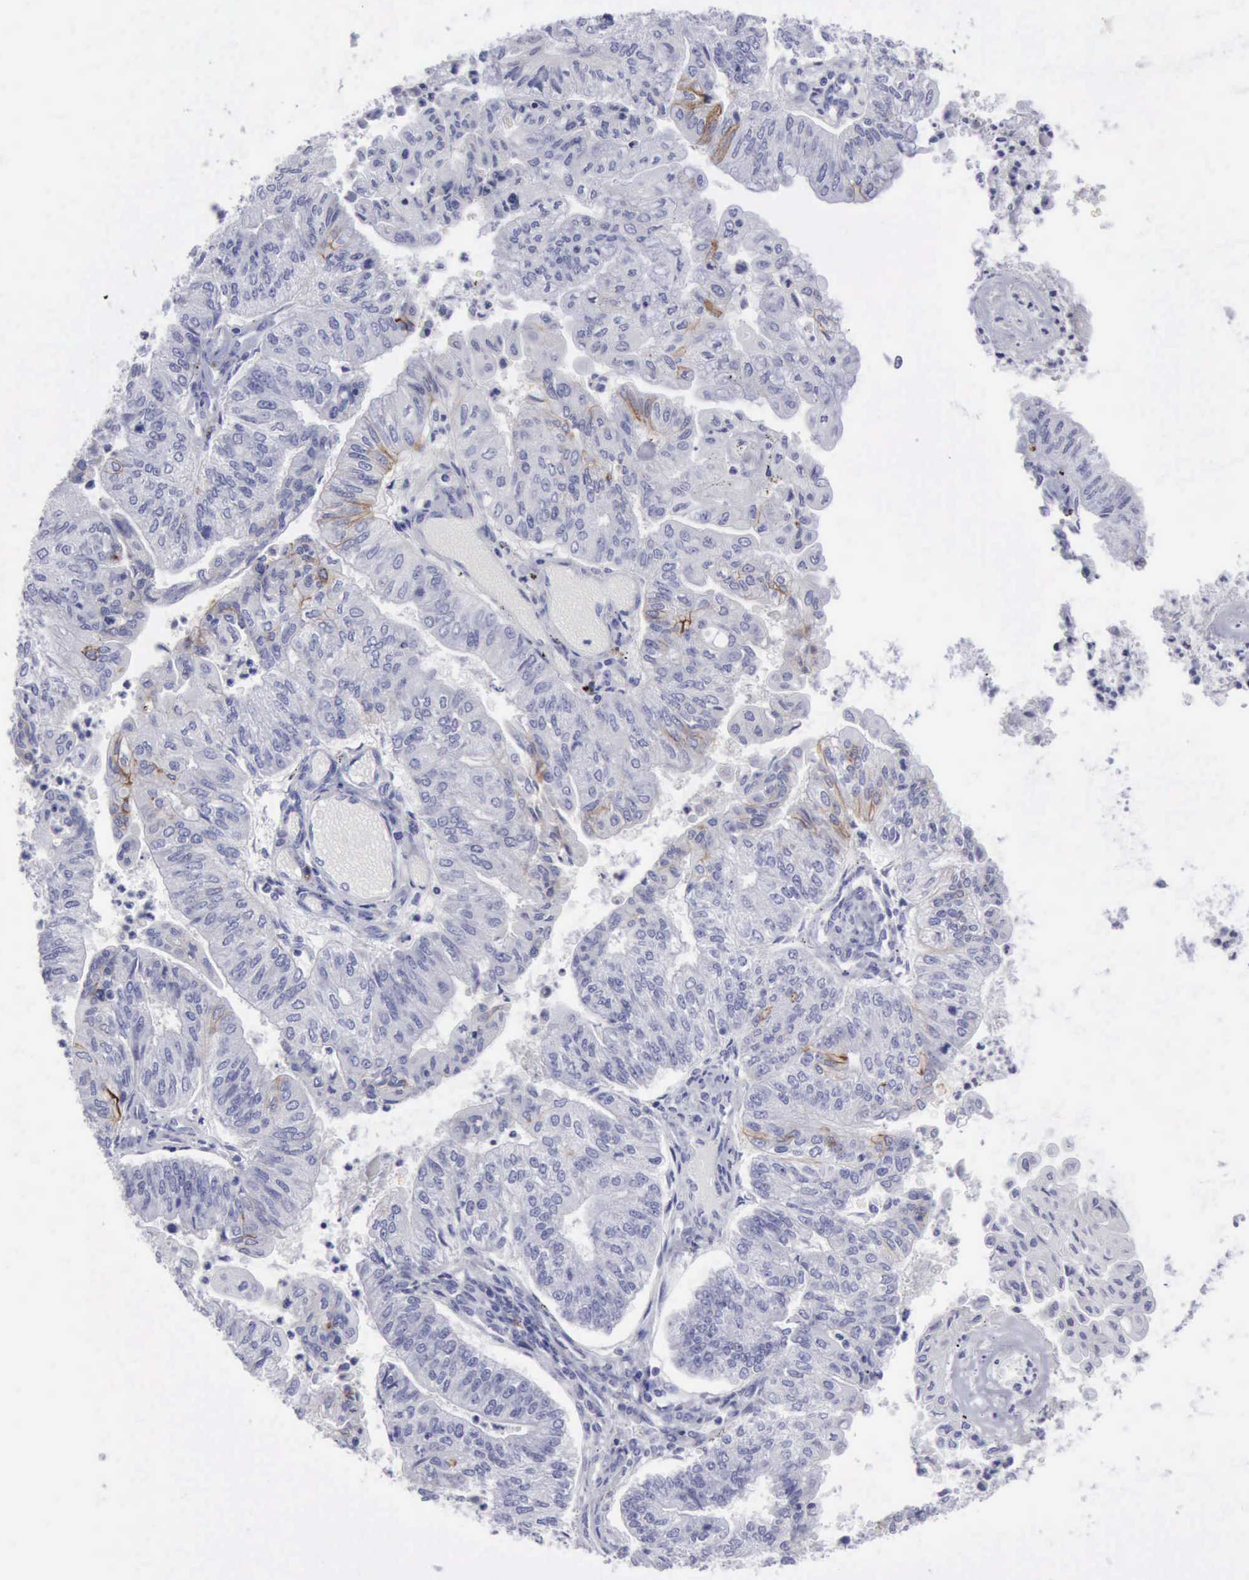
{"staining": {"intensity": "moderate", "quantity": "<25%", "location": "cytoplasmic/membranous"}, "tissue": "endometrial cancer", "cell_type": "Tumor cells", "image_type": "cancer", "snomed": [{"axis": "morphology", "description": "Adenocarcinoma, NOS"}, {"axis": "topography", "description": "Endometrium"}], "caption": "High-power microscopy captured an immunohistochemistry (IHC) histopathology image of endometrial adenocarcinoma, revealing moderate cytoplasmic/membranous positivity in approximately <25% of tumor cells.", "gene": "NCAM1", "patient": {"sex": "female", "age": 59}}